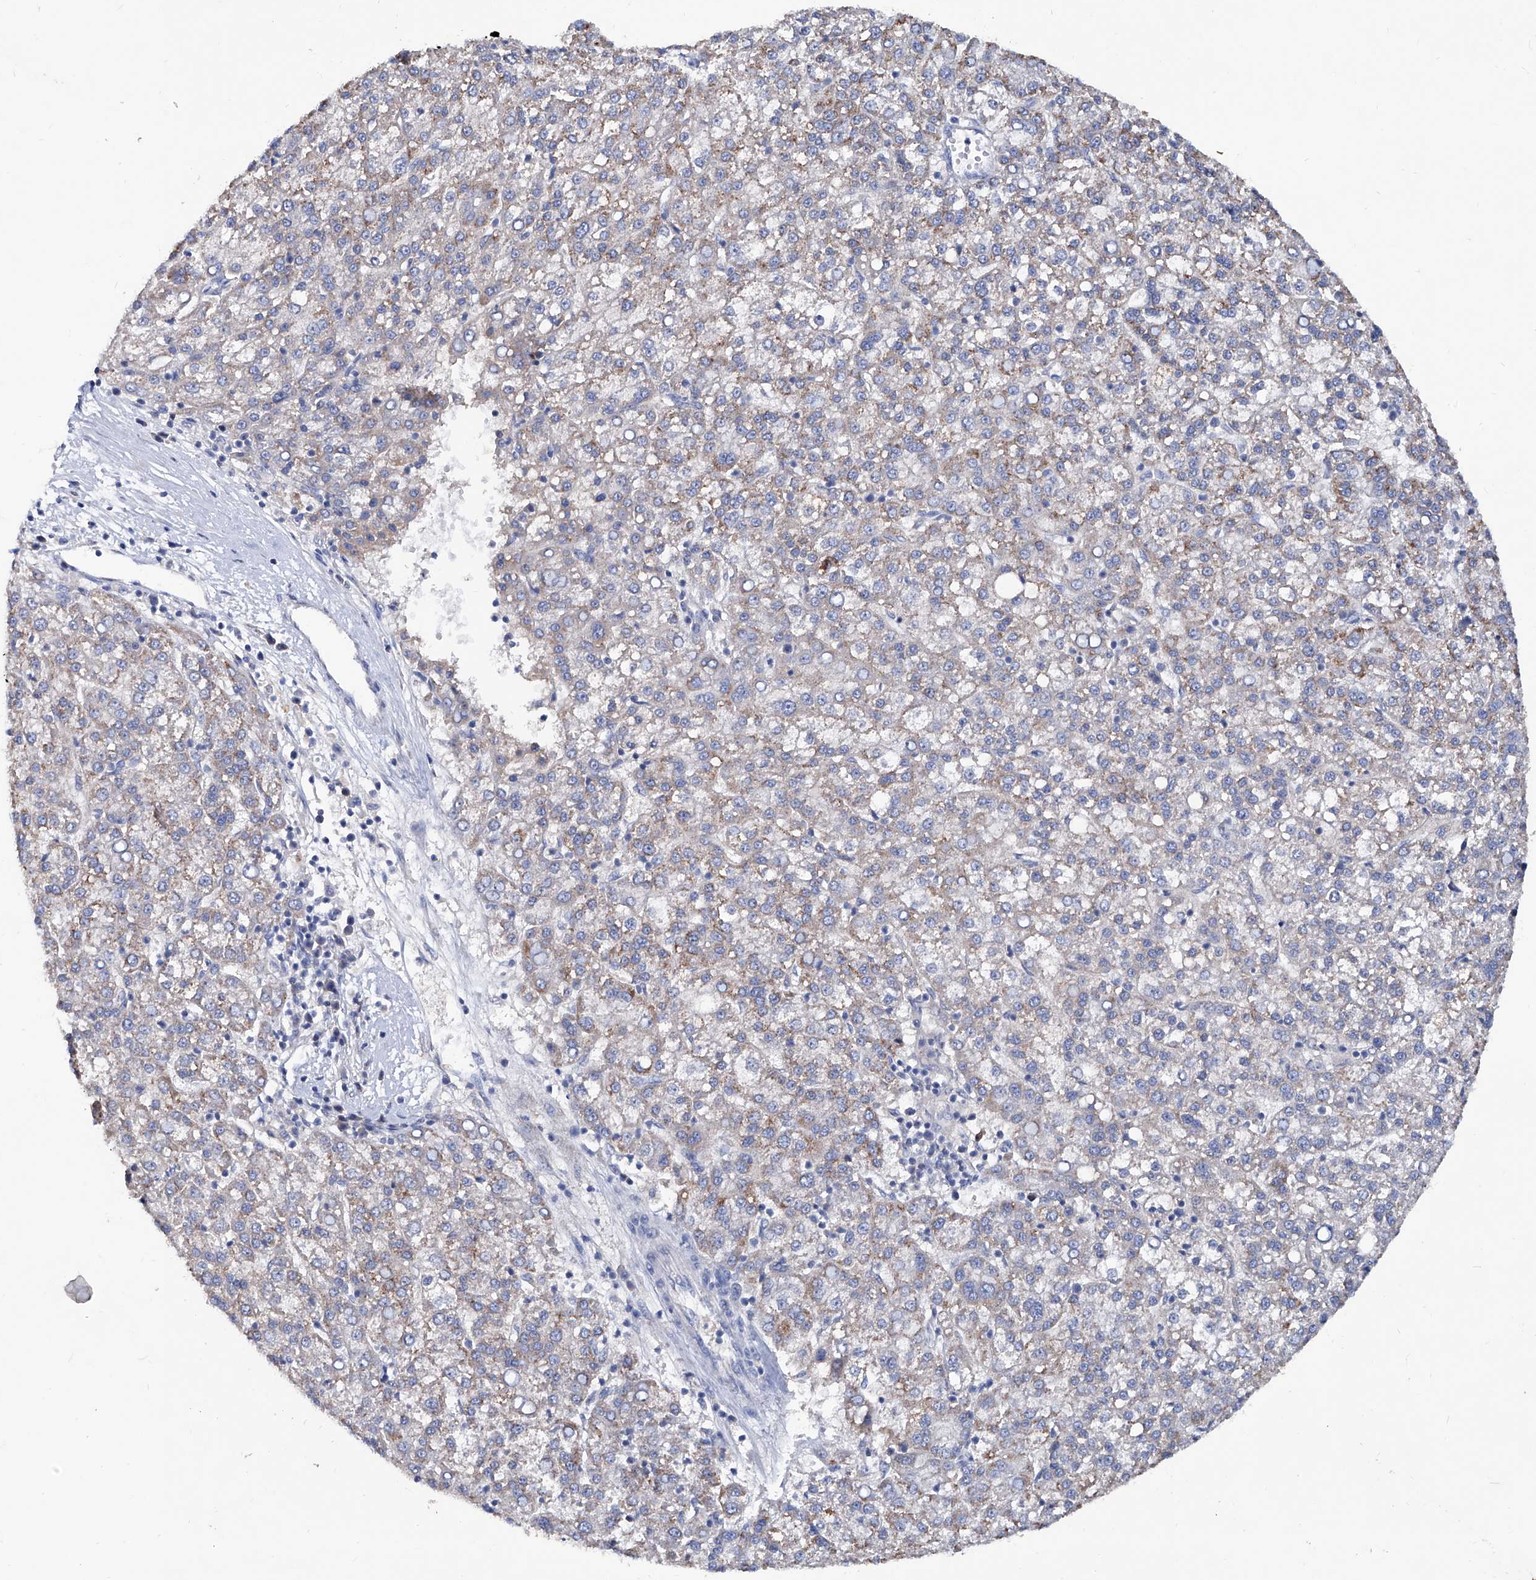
{"staining": {"intensity": "moderate", "quantity": "25%-75%", "location": "cytoplasmic/membranous"}, "tissue": "liver cancer", "cell_type": "Tumor cells", "image_type": "cancer", "snomed": [{"axis": "morphology", "description": "Carcinoma, Hepatocellular, NOS"}, {"axis": "topography", "description": "Liver"}], "caption": "Human liver cancer (hepatocellular carcinoma) stained with a protein marker reveals moderate staining in tumor cells.", "gene": "KLHL17", "patient": {"sex": "female", "age": 58}}